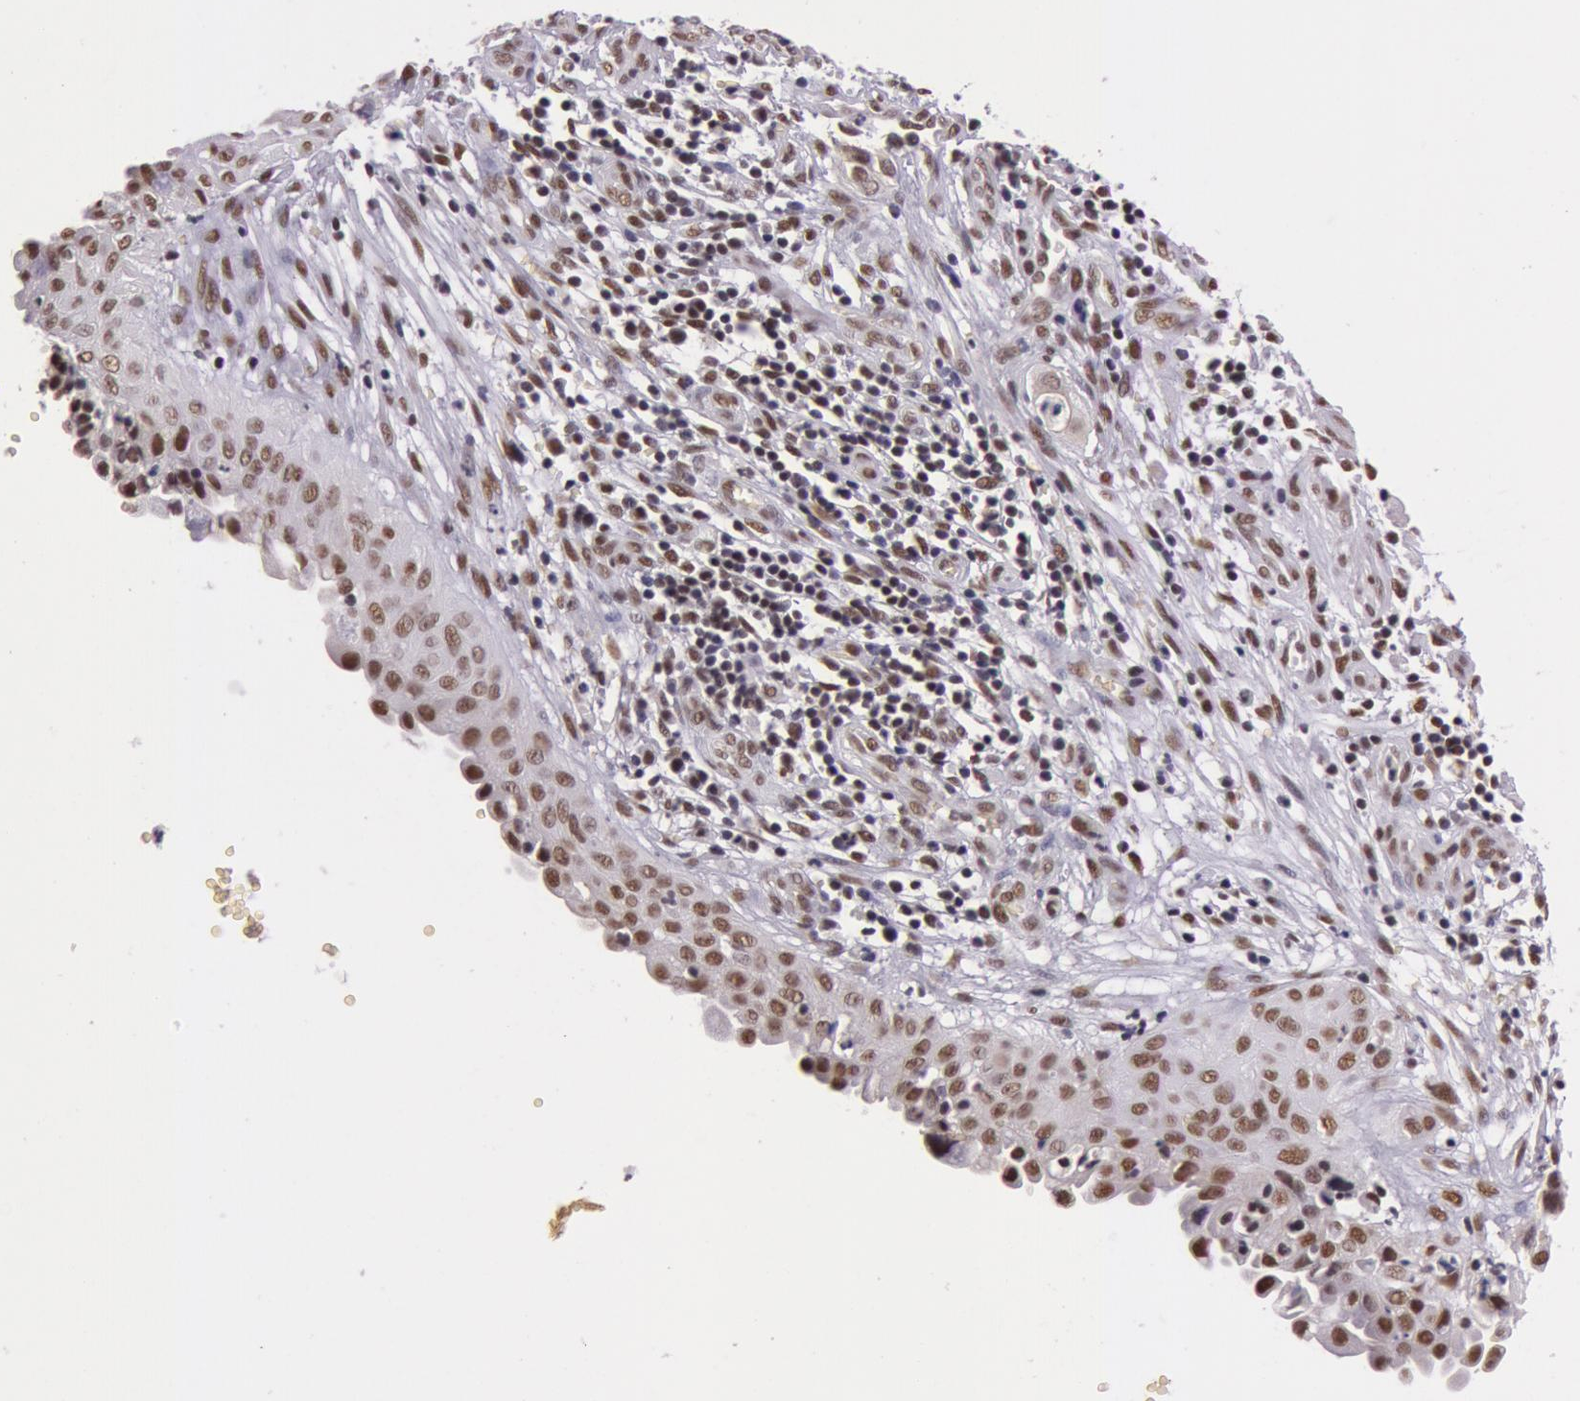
{"staining": {"intensity": "moderate", "quantity": "25%-75%", "location": "nuclear"}, "tissue": "cervical cancer", "cell_type": "Tumor cells", "image_type": "cancer", "snomed": [{"axis": "morphology", "description": "Normal tissue, NOS"}, {"axis": "morphology", "description": "Squamous cell carcinoma, NOS"}, {"axis": "topography", "description": "Cervix"}], "caption": "Human cervical cancer stained for a protein (brown) demonstrates moderate nuclear positive expression in approximately 25%-75% of tumor cells.", "gene": "NBN", "patient": {"sex": "female", "age": 45}}